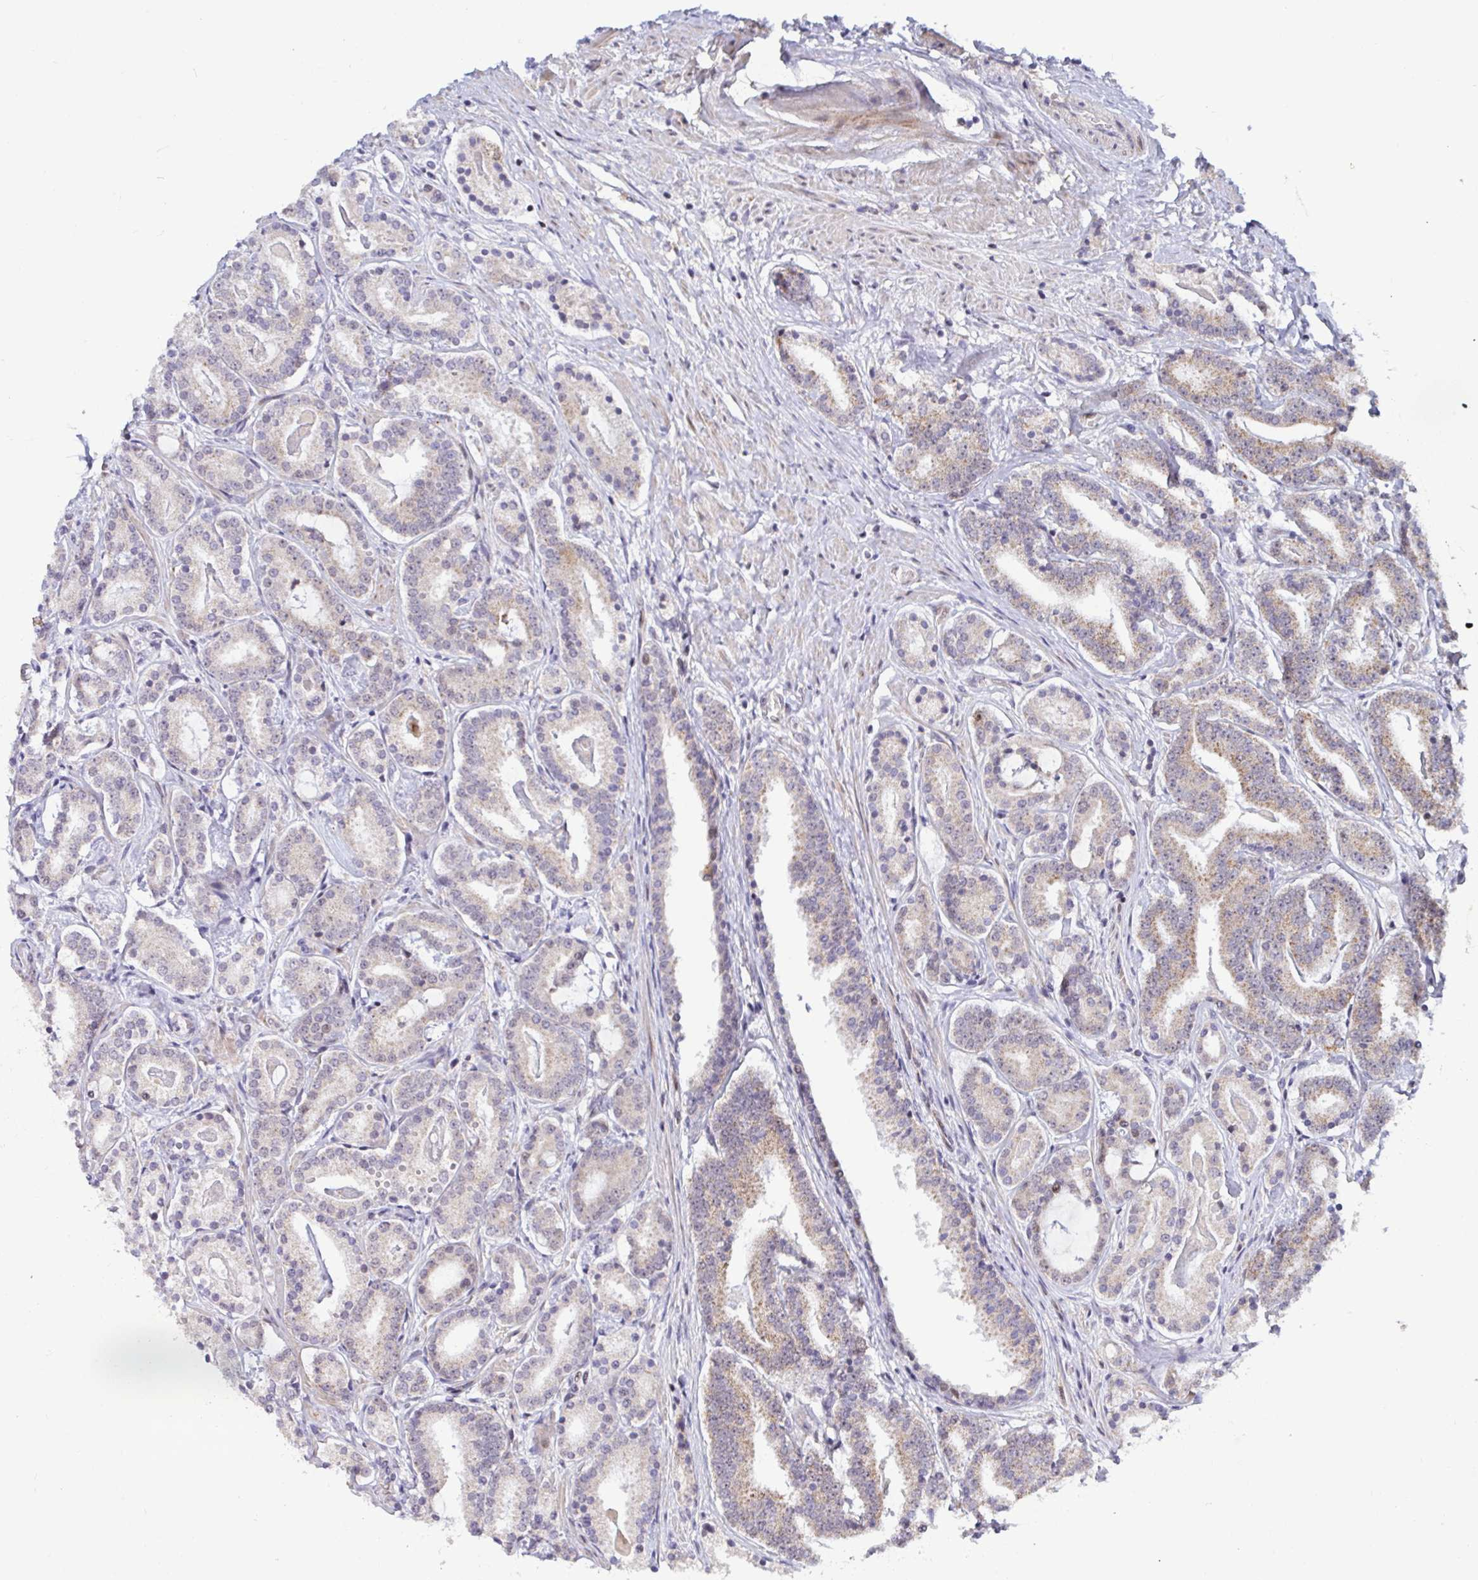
{"staining": {"intensity": "weak", "quantity": "25%-75%", "location": "cytoplasmic/membranous"}, "tissue": "prostate cancer", "cell_type": "Tumor cells", "image_type": "cancer", "snomed": [{"axis": "morphology", "description": "Adenocarcinoma, High grade"}, {"axis": "topography", "description": "Prostate"}], "caption": "Human prostate high-grade adenocarcinoma stained with a protein marker shows weak staining in tumor cells.", "gene": "DZIP1", "patient": {"sex": "male", "age": 63}}